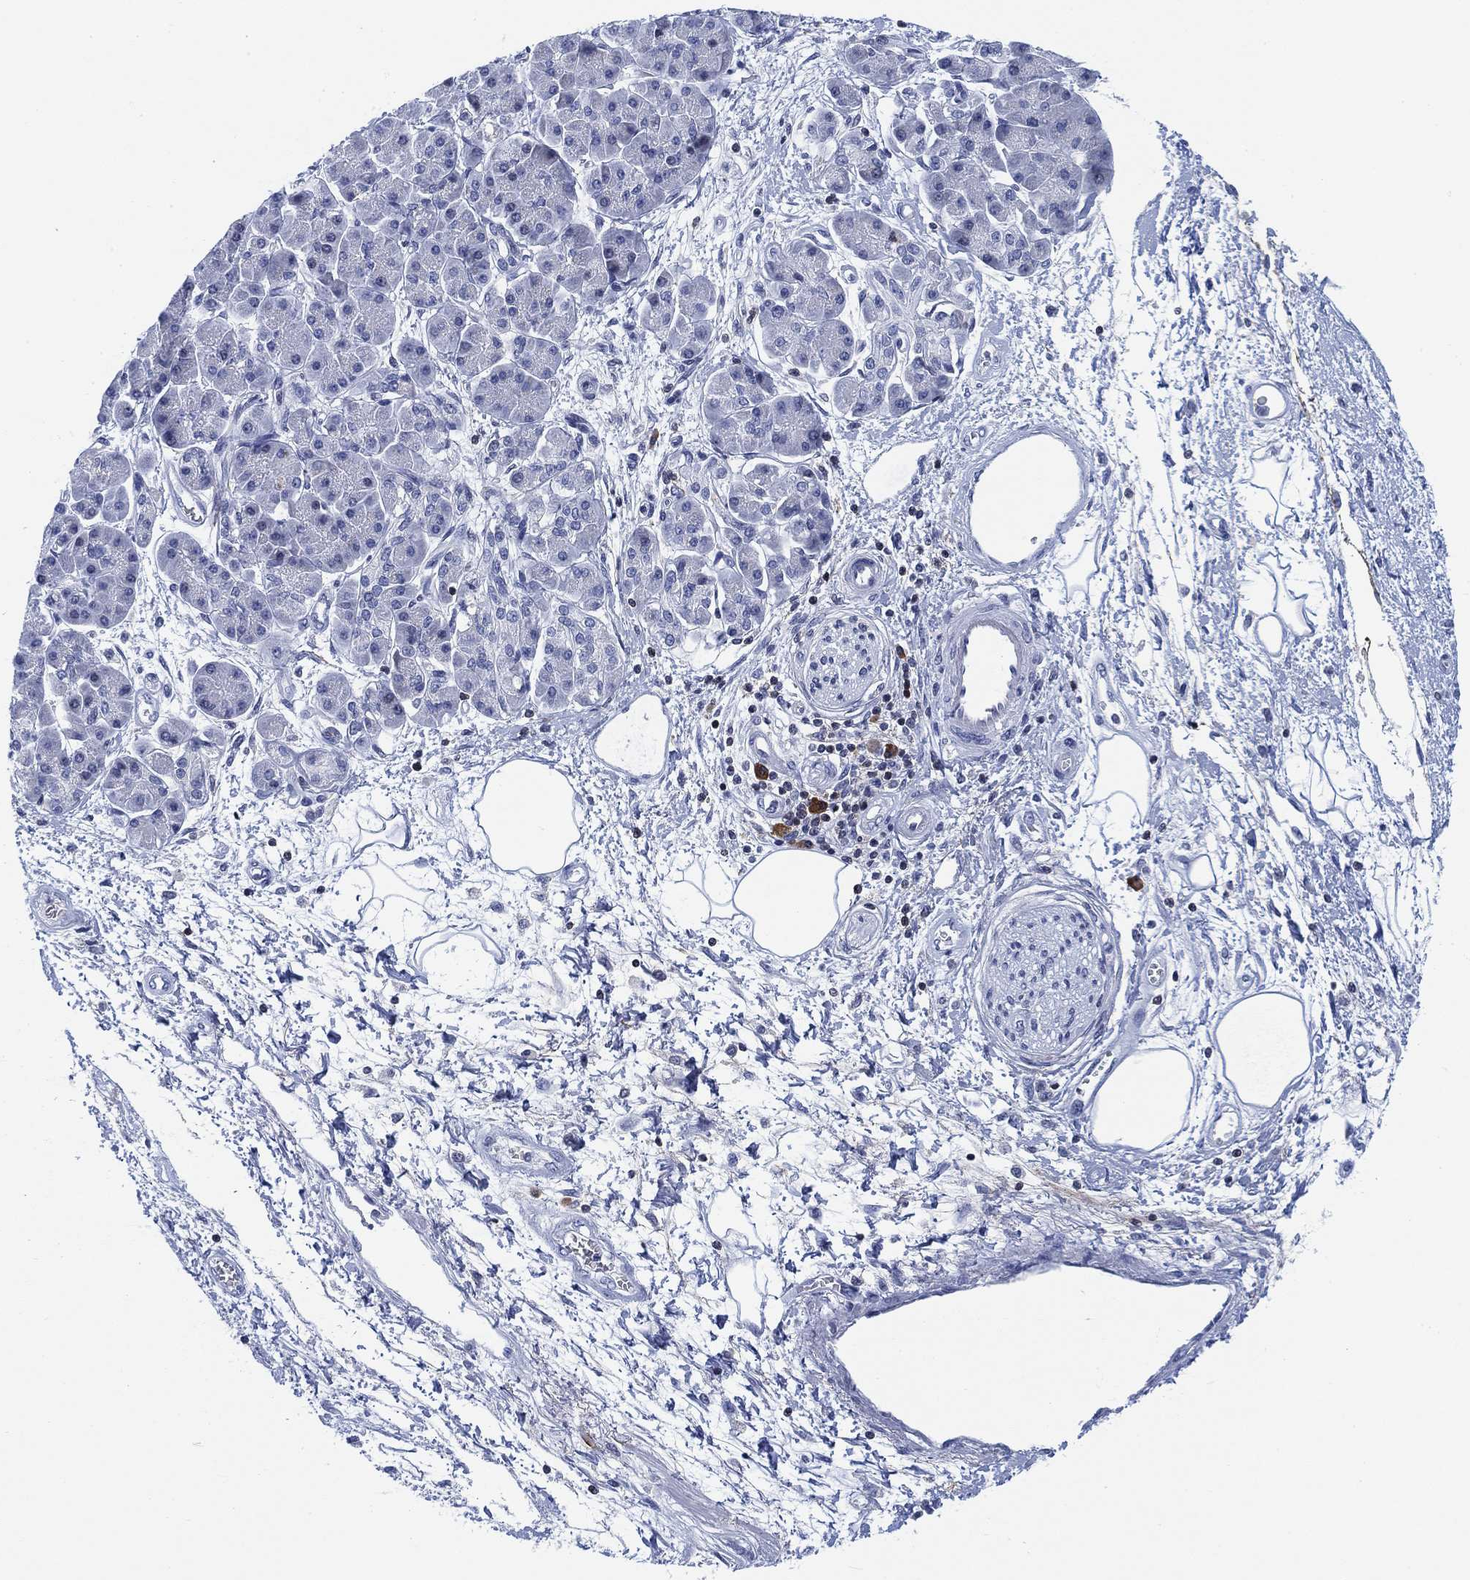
{"staining": {"intensity": "negative", "quantity": "none", "location": "none"}, "tissue": "pancreatic cancer", "cell_type": "Tumor cells", "image_type": "cancer", "snomed": [{"axis": "morphology", "description": "Adenocarcinoma, NOS"}, {"axis": "topography", "description": "Pancreas"}], "caption": "IHC of pancreatic cancer (adenocarcinoma) demonstrates no expression in tumor cells.", "gene": "FYB1", "patient": {"sex": "female", "age": 73}}